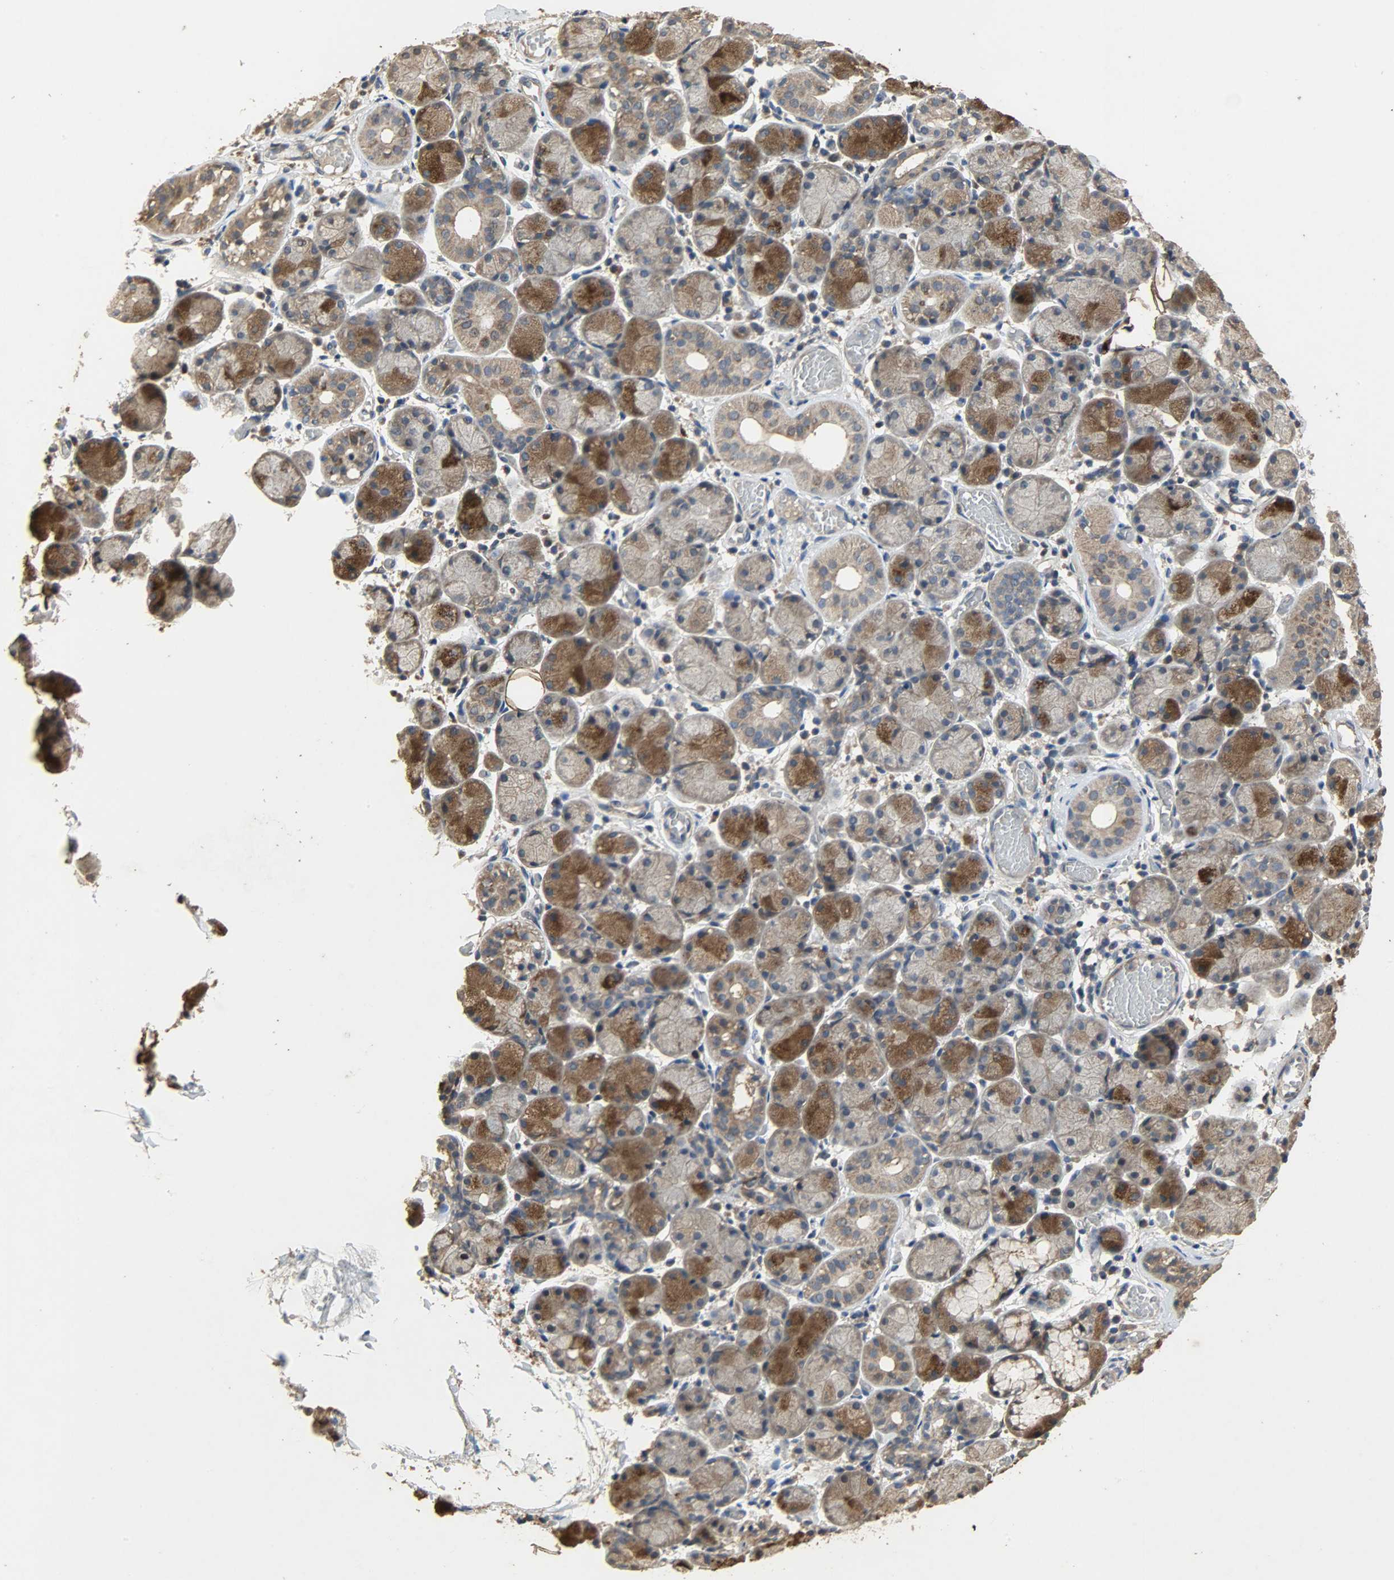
{"staining": {"intensity": "strong", "quantity": ">75%", "location": "cytoplasmic/membranous"}, "tissue": "salivary gland", "cell_type": "Glandular cells", "image_type": "normal", "snomed": [{"axis": "morphology", "description": "Normal tissue, NOS"}, {"axis": "topography", "description": "Salivary gland"}], "caption": "A histopathology image of human salivary gland stained for a protein exhibits strong cytoplasmic/membranous brown staining in glandular cells. Nuclei are stained in blue.", "gene": "CDKN2C", "patient": {"sex": "female", "age": 24}}